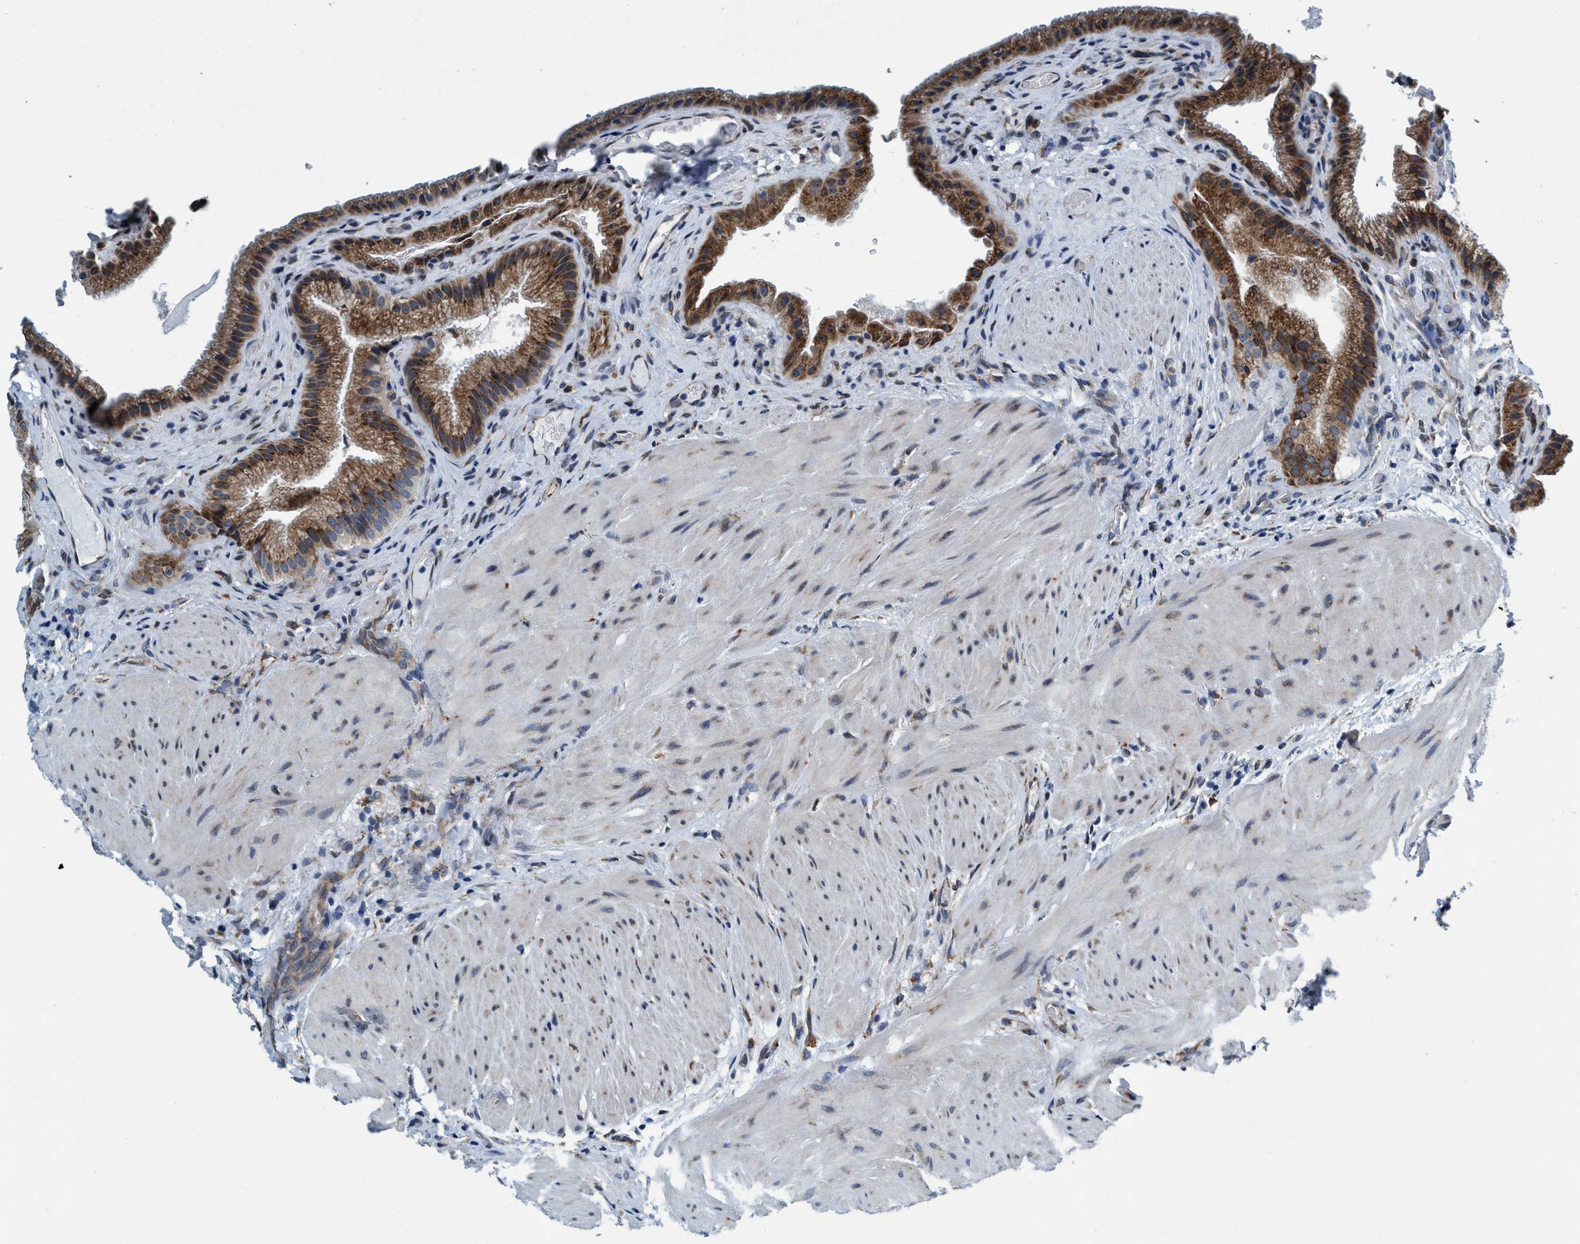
{"staining": {"intensity": "strong", "quantity": ">75%", "location": "cytoplasmic/membranous"}, "tissue": "gallbladder", "cell_type": "Glandular cells", "image_type": "normal", "snomed": [{"axis": "morphology", "description": "Normal tissue, NOS"}, {"axis": "topography", "description": "Gallbladder"}], "caption": "Human gallbladder stained with a brown dye demonstrates strong cytoplasmic/membranous positive staining in about >75% of glandular cells.", "gene": "ARMC9", "patient": {"sex": "male", "age": 49}}